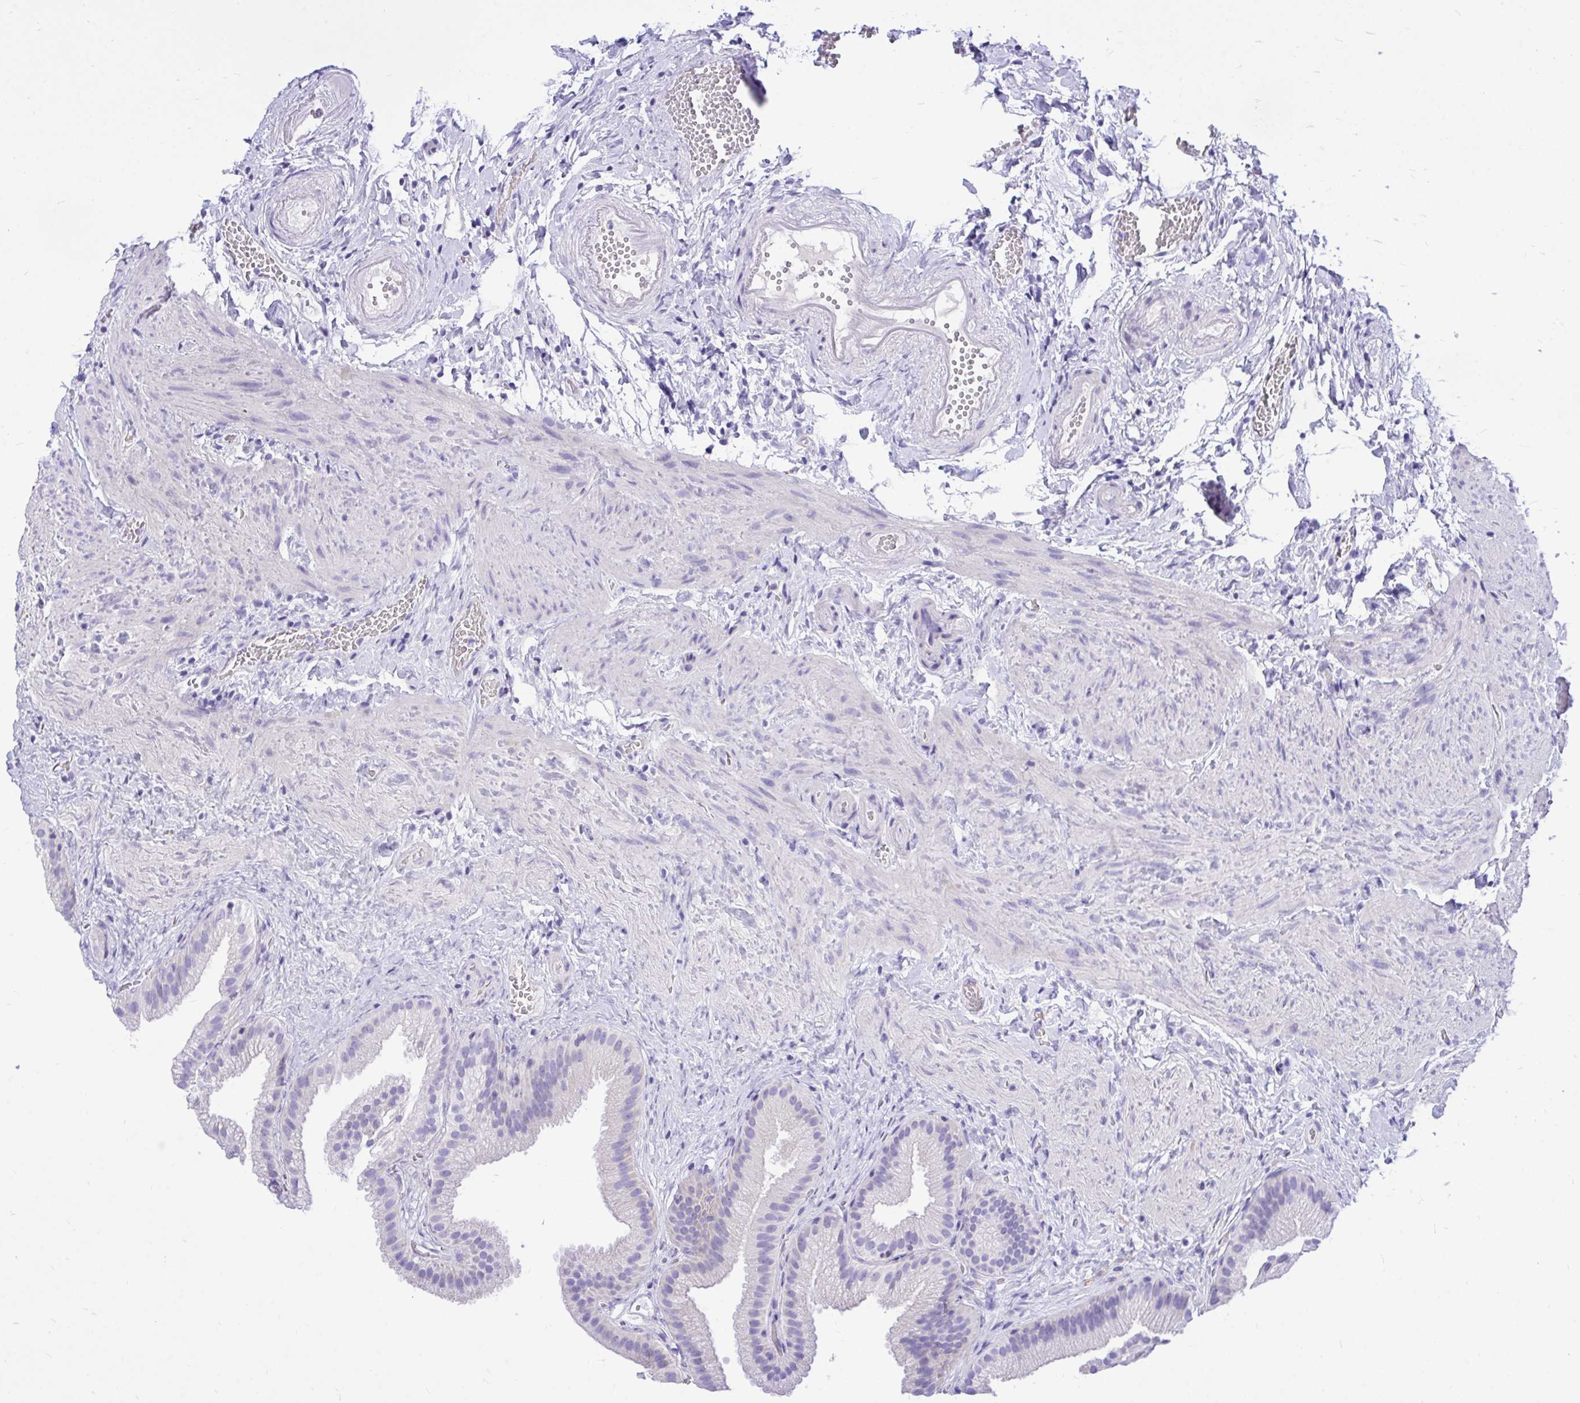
{"staining": {"intensity": "negative", "quantity": "none", "location": "none"}, "tissue": "gallbladder", "cell_type": "Glandular cells", "image_type": "normal", "snomed": [{"axis": "morphology", "description": "Normal tissue, NOS"}, {"axis": "topography", "description": "Gallbladder"}], "caption": "Immunohistochemistry (IHC) of unremarkable human gallbladder shows no staining in glandular cells. (DAB immunohistochemistry with hematoxylin counter stain).", "gene": "MON1A", "patient": {"sex": "female", "age": 63}}